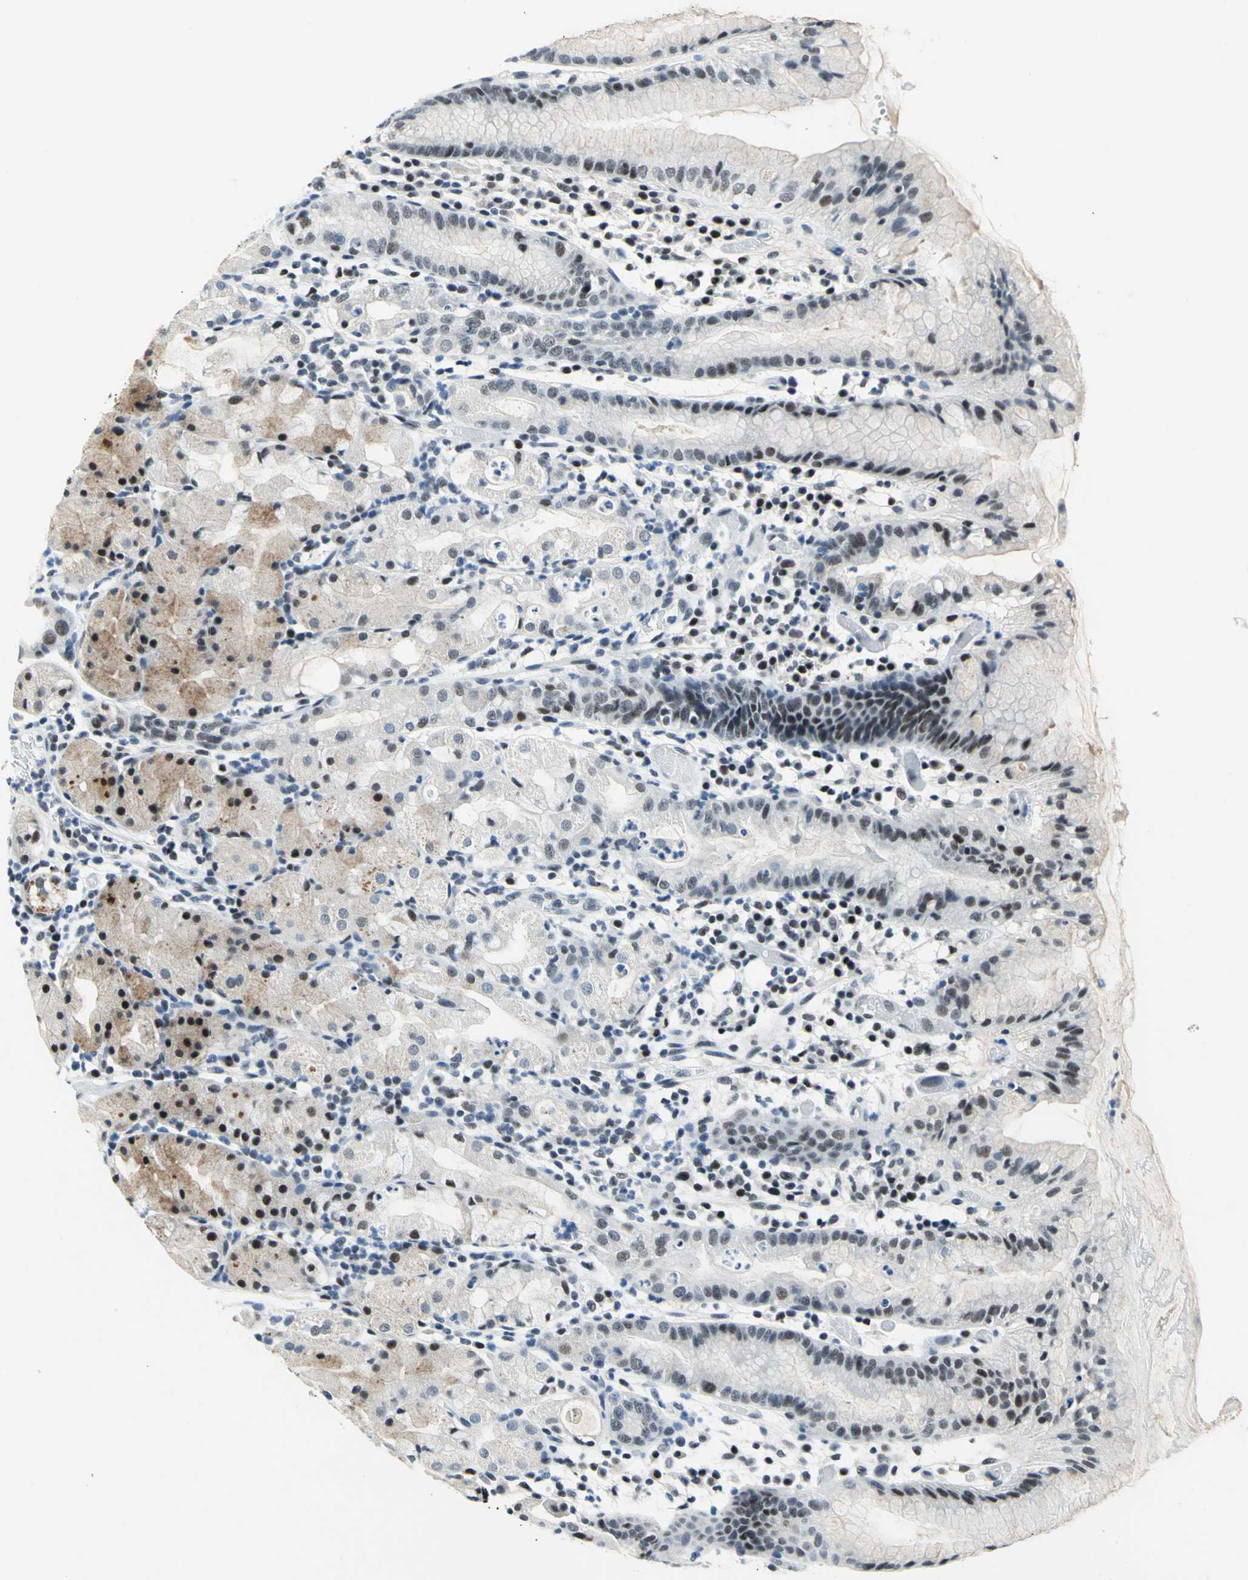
{"staining": {"intensity": "moderate", "quantity": "<25%", "location": "cytoplasmic/membranous,nuclear"}, "tissue": "stomach", "cell_type": "Glandular cells", "image_type": "normal", "snomed": [{"axis": "morphology", "description": "Normal tissue, NOS"}, {"axis": "topography", "description": "Stomach"}, {"axis": "topography", "description": "Stomach, lower"}], "caption": "Human stomach stained for a protein (brown) shows moderate cytoplasmic/membranous,nuclear positive expression in about <25% of glandular cells.", "gene": "RAD17", "patient": {"sex": "female", "age": 75}}